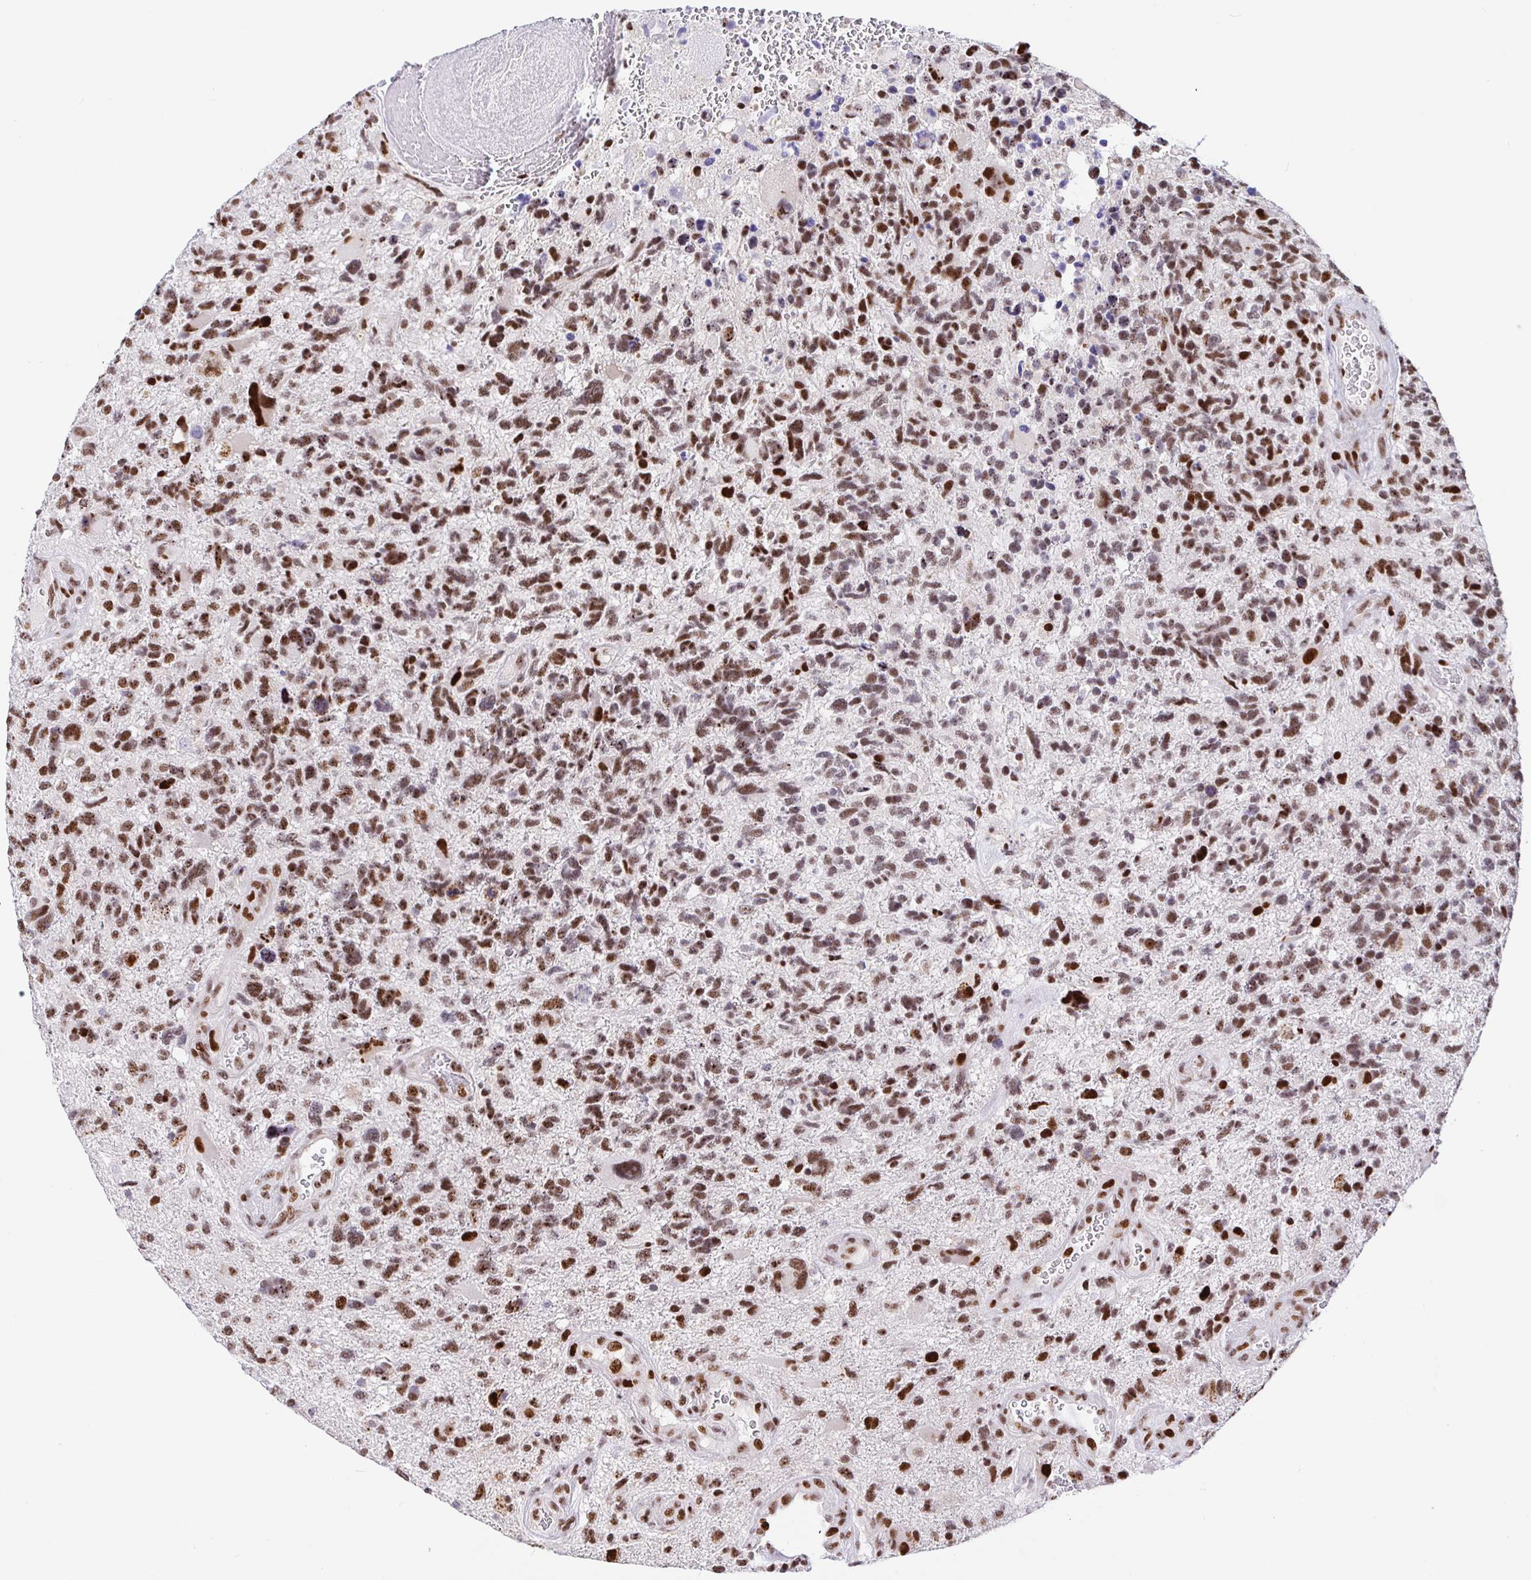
{"staining": {"intensity": "strong", "quantity": ">75%", "location": "nuclear"}, "tissue": "glioma", "cell_type": "Tumor cells", "image_type": "cancer", "snomed": [{"axis": "morphology", "description": "Glioma, malignant, High grade"}, {"axis": "topography", "description": "Brain"}], "caption": "Protein analysis of malignant high-grade glioma tissue shows strong nuclear staining in approximately >75% of tumor cells.", "gene": "SETD5", "patient": {"sex": "female", "age": 71}}